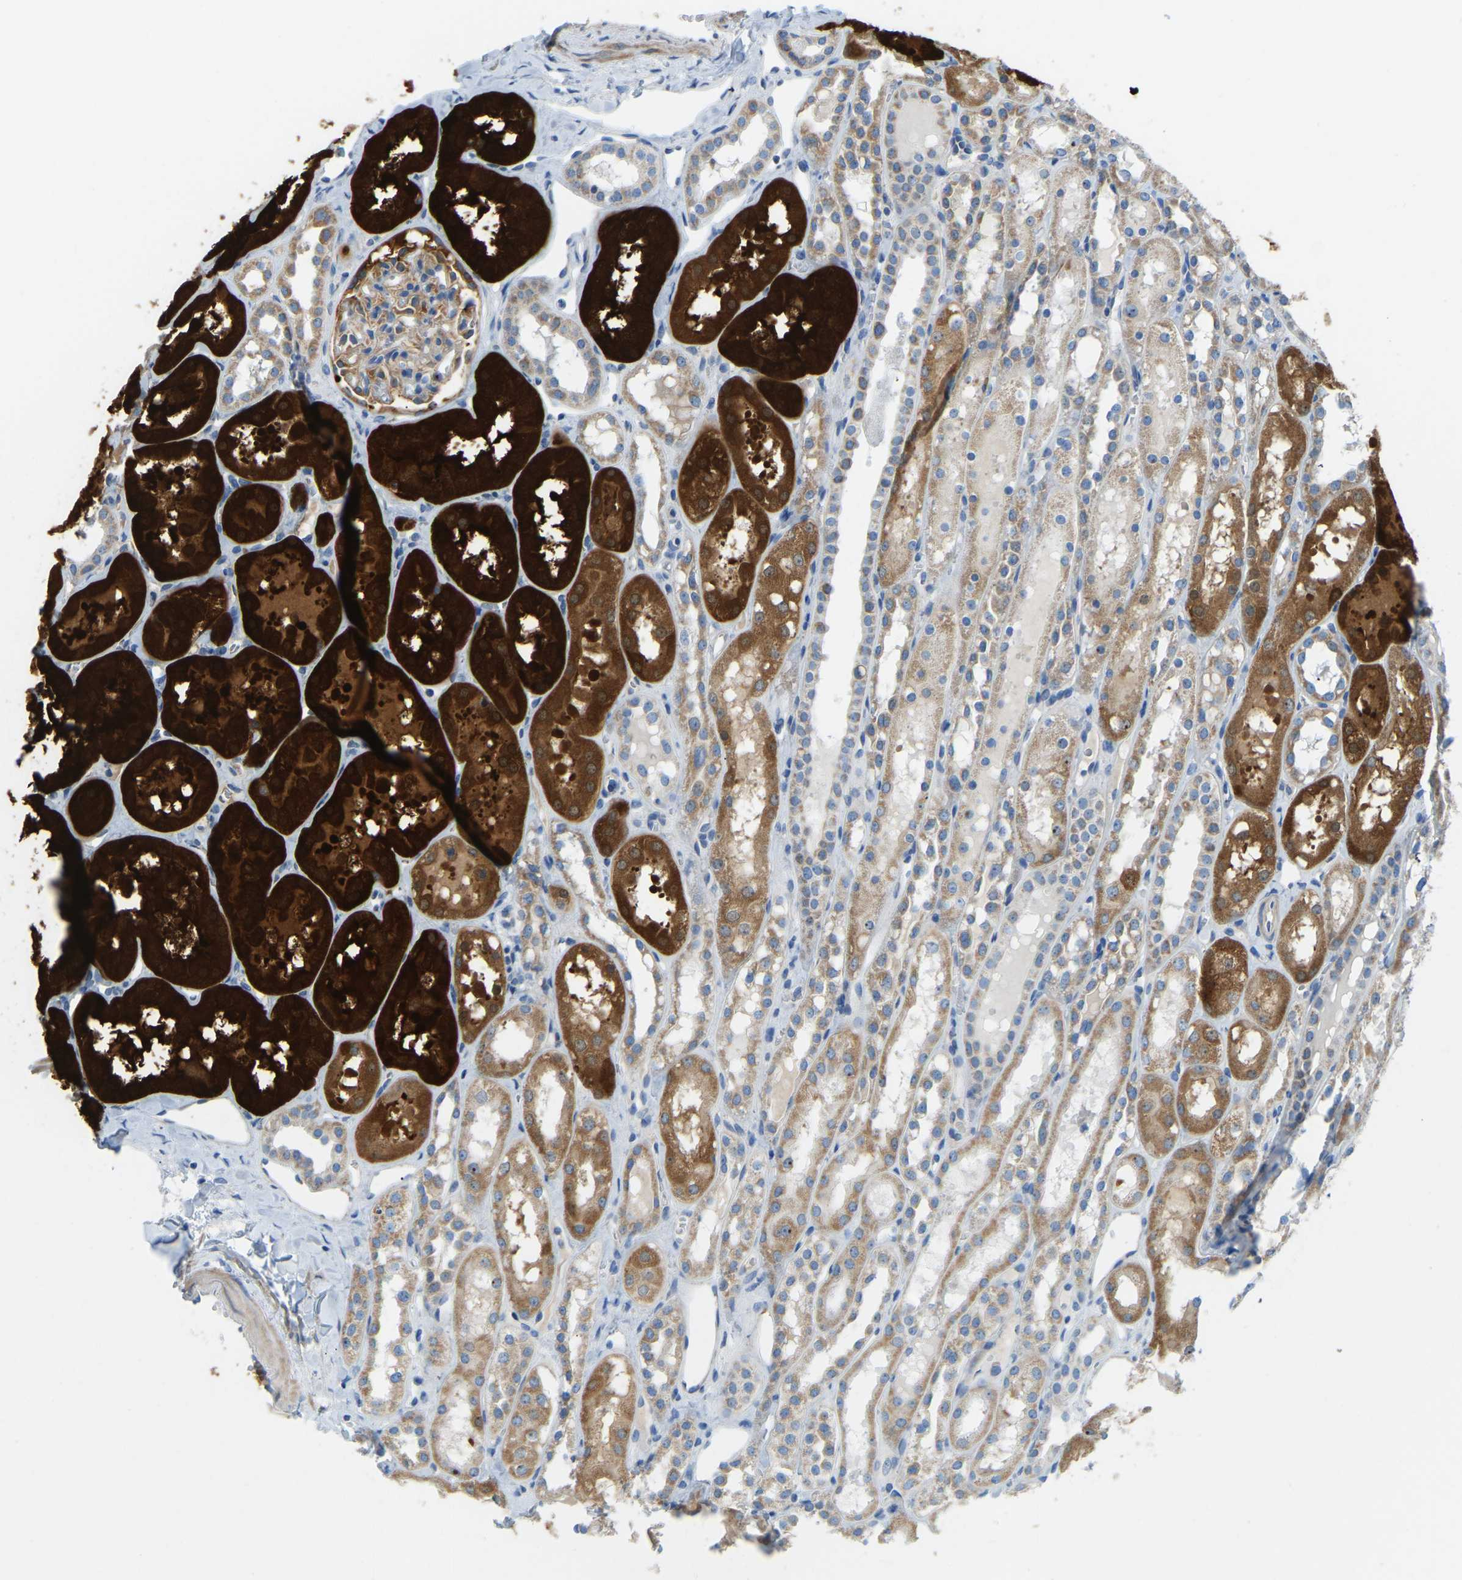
{"staining": {"intensity": "weak", "quantity": "<25%", "location": "cytoplasmic/membranous"}, "tissue": "kidney", "cell_type": "Cells in glomeruli", "image_type": "normal", "snomed": [{"axis": "morphology", "description": "Normal tissue, NOS"}, {"axis": "topography", "description": "Kidney"}, {"axis": "topography", "description": "Urinary bladder"}], "caption": "A photomicrograph of kidney stained for a protein reveals no brown staining in cells in glomeruli.", "gene": "GDA", "patient": {"sex": "male", "age": 16}}